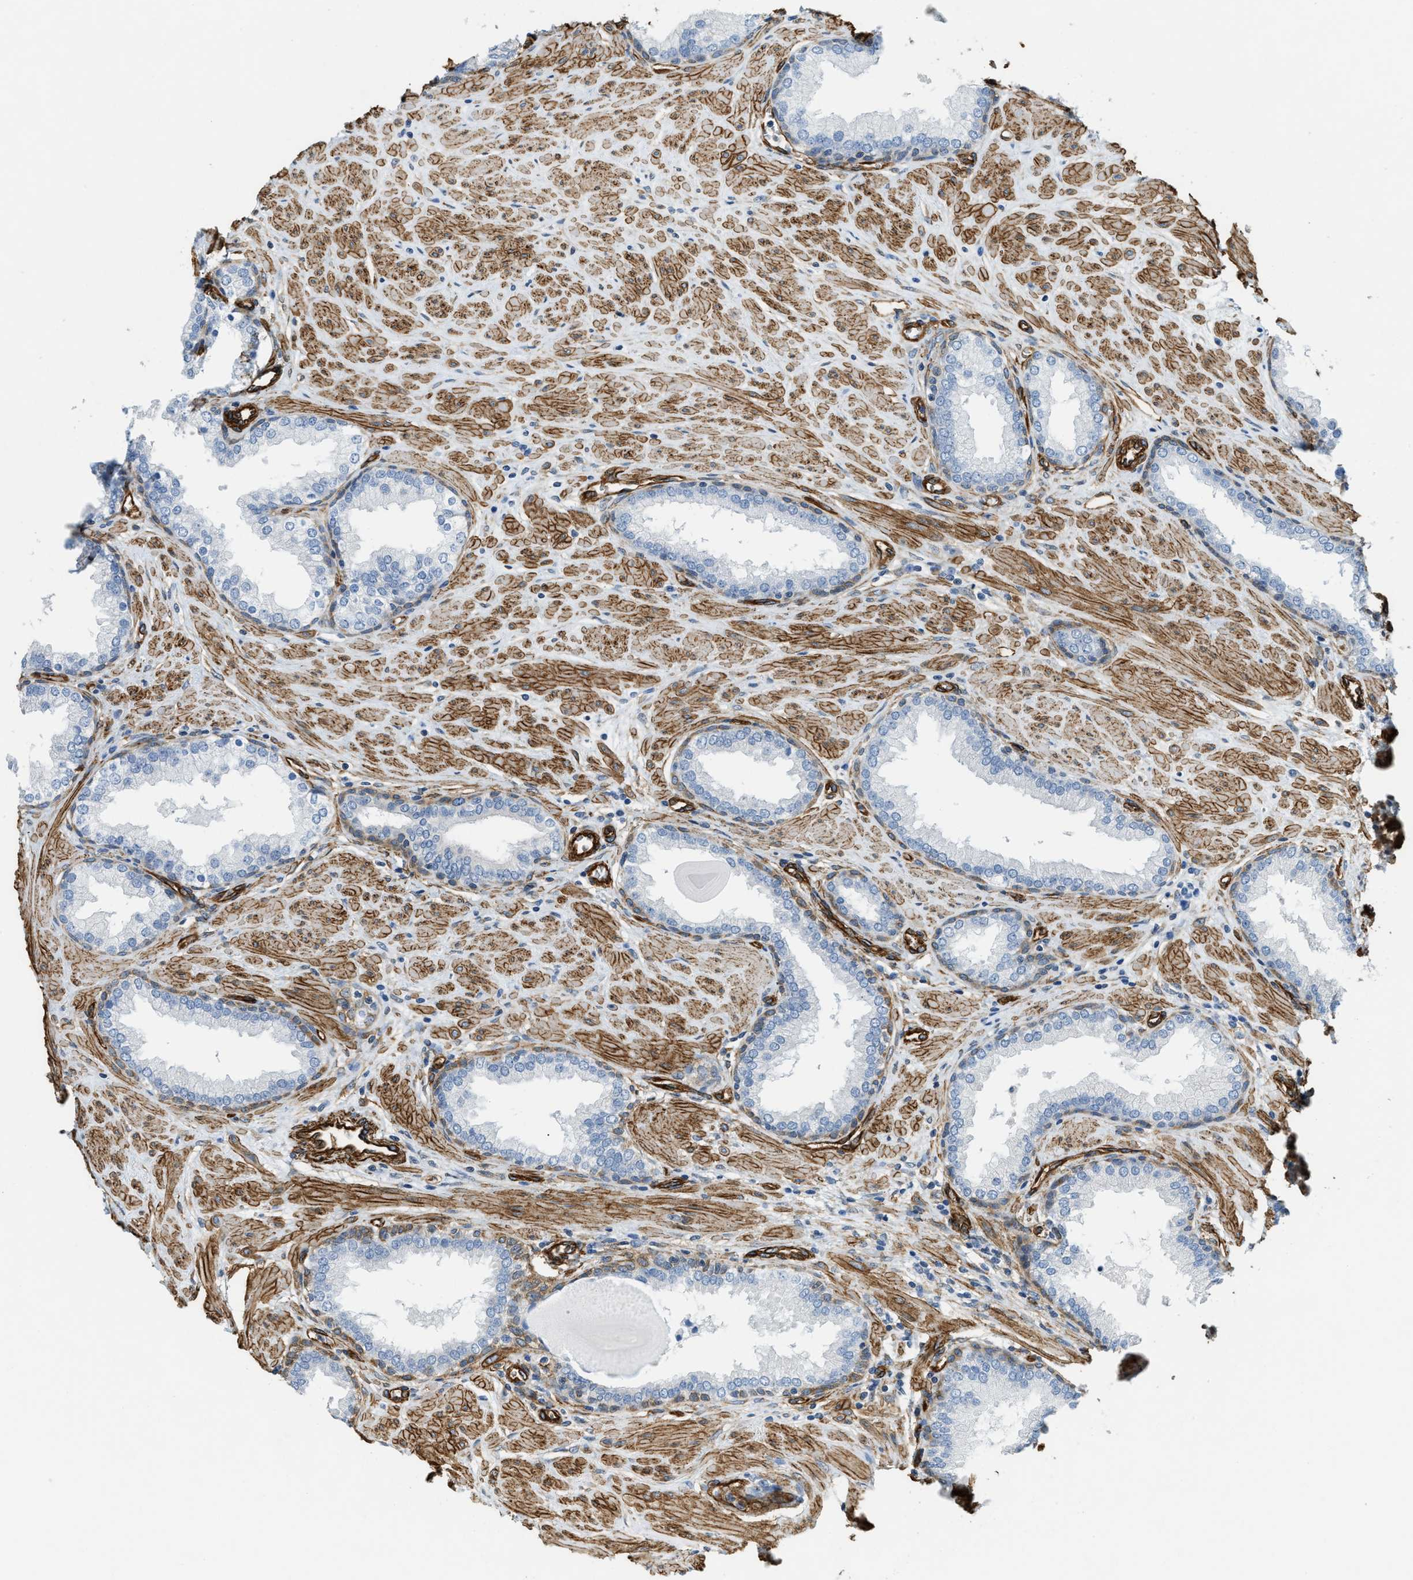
{"staining": {"intensity": "moderate", "quantity": "<25%", "location": "cytoplasmic/membranous"}, "tissue": "prostate", "cell_type": "Glandular cells", "image_type": "normal", "snomed": [{"axis": "morphology", "description": "Normal tissue, NOS"}, {"axis": "topography", "description": "Prostate"}], "caption": "Prostate stained with IHC exhibits moderate cytoplasmic/membranous positivity in about <25% of glandular cells.", "gene": "TMEM43", "patient": {"sex": "male", "age": 51}}